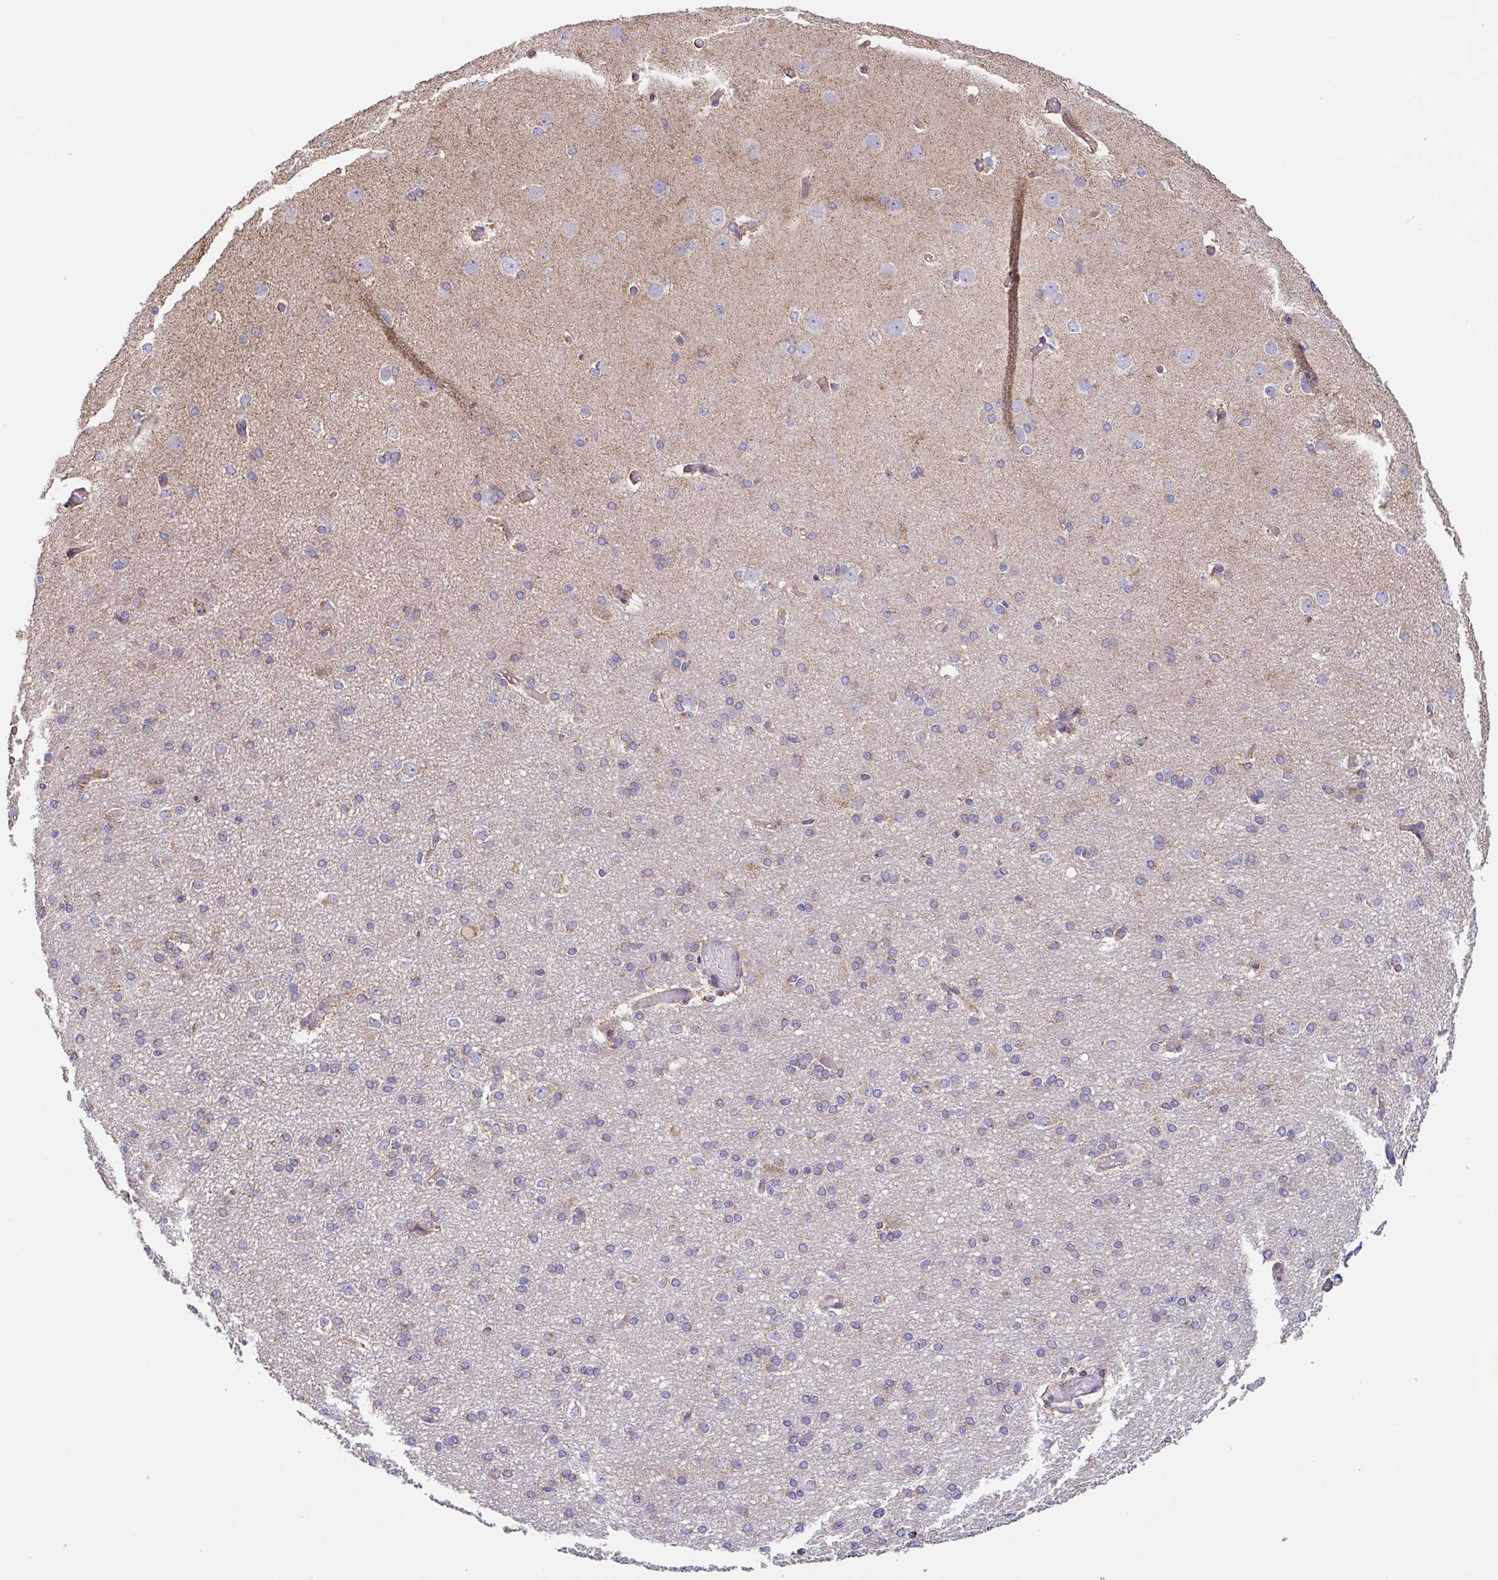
{"staining": {"intensity": "negative", "quantity": "none", "location": "none"}, "tissue": "cerebral cortex", "cell_type": "Endothelial cells", "image_type": "normal", "snomed": [{"axis": "morphology", "description": "Normal tissue, NOS"}, {"axis": "morphology", "description": "Inflammation, NOS"}, {"axis": "topography", "description": "Cerebral cortex"}], "caption": "Immunohistochemistry image of benign human cerebral cortex stained for a protein (brown), which reveals no staining in endothelial cells.", "gene": "GINM1", "patient": {"sex": "male", "age": 6}}